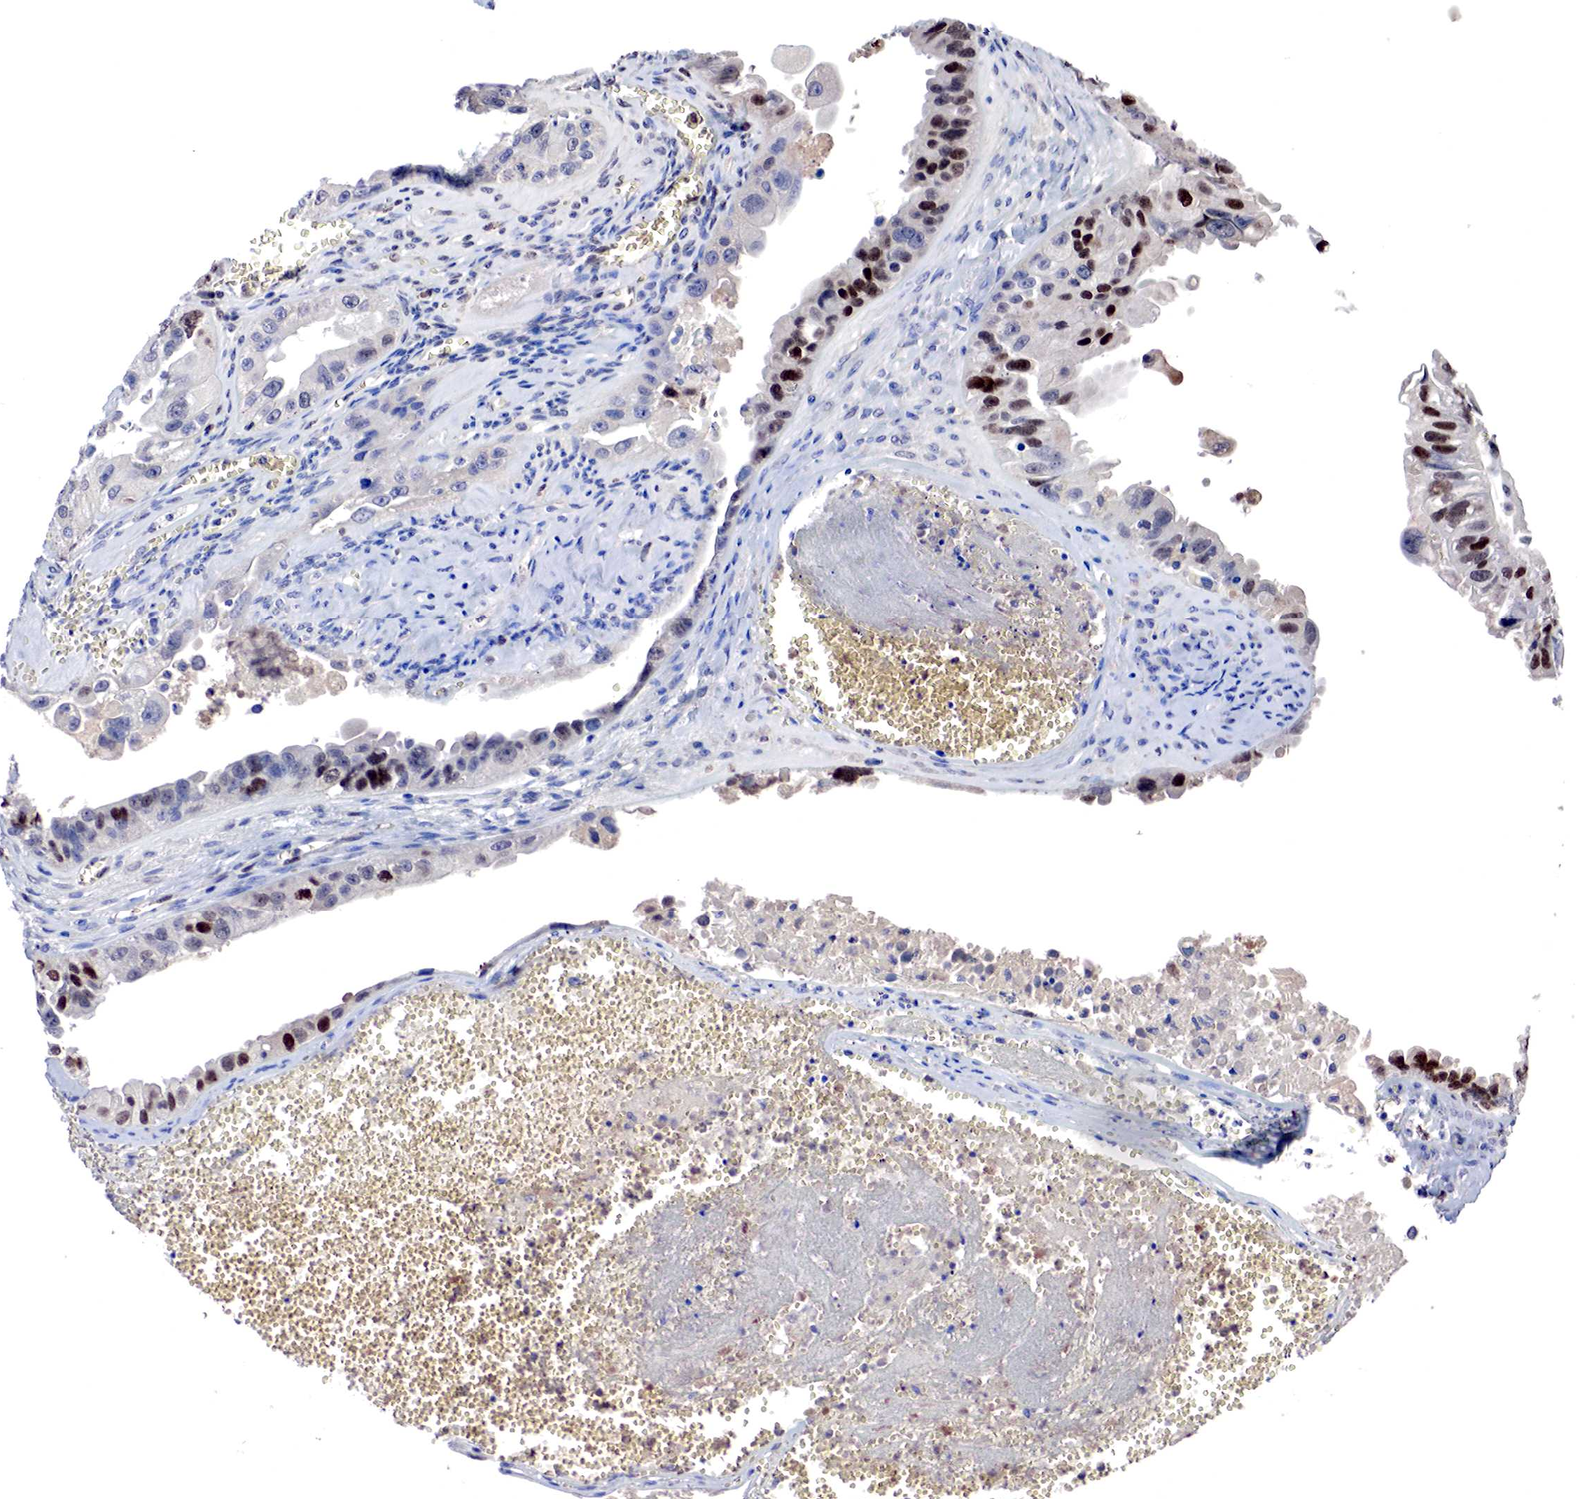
{"staining": {"intensity": "strong", "quantity": ">75%", "location": "nuclear"}, "tissue": "ovarian cancer", "cell_type": "Tumor cells", "image_type": "cancer", "snomed": [{"axis": "morphology", "description": "Carcinoma, endometroid"}, {"axis": "topography", "description": "Ovary"}], "caption": "An image of ovarian cancer (endometroid carcinoma) stained for a protein displays strong nuclear brown staining in tumor cells.", "gene": "DACH2", "patient": {"sex": "female", "age": 85}}